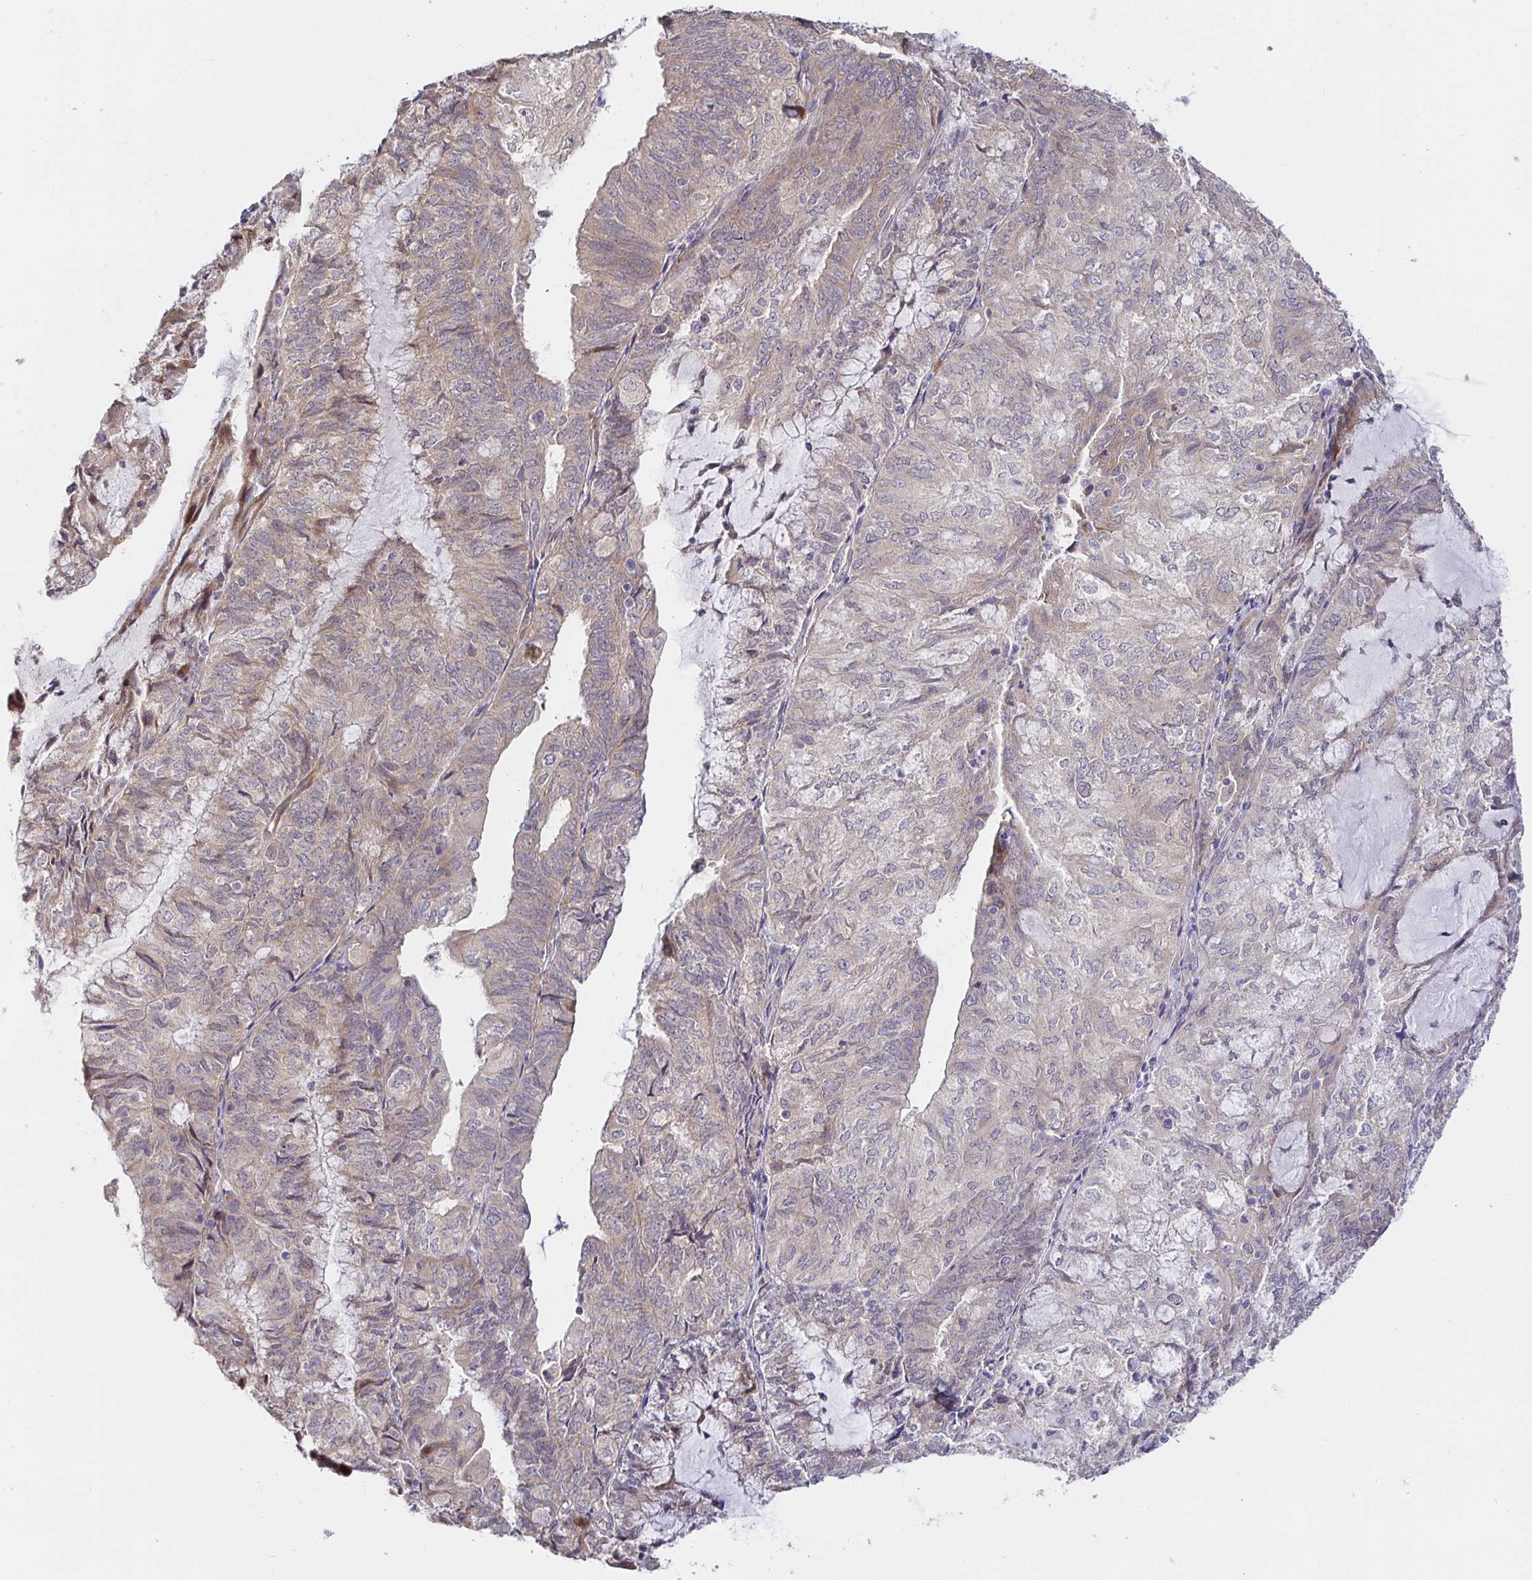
{"staining": {"intensity": "weak", "quantity": "25%-75%", "location": "cytoplasmic/membranous"}, "tissue": "endometrial cancer", "cell_type": "Tumor cells", "image_type": "cancer", "snomed": [{"axis": "morphology", "description": "Adenocarcinoma, NOS"}, {"axis": "topography", "description": "Endometrium"}], "caption": "Endometrial adenocarcinoma tissue displays weak cytoplasmic/membranous staining in about 25%-75% of tumor cells (DAB (3,3'-diaminobenzidine) IHC with brightfield microscopy, high magnification).", "gene": "ZDHHC11", "patient": {"sex": "female", "age": 81}}